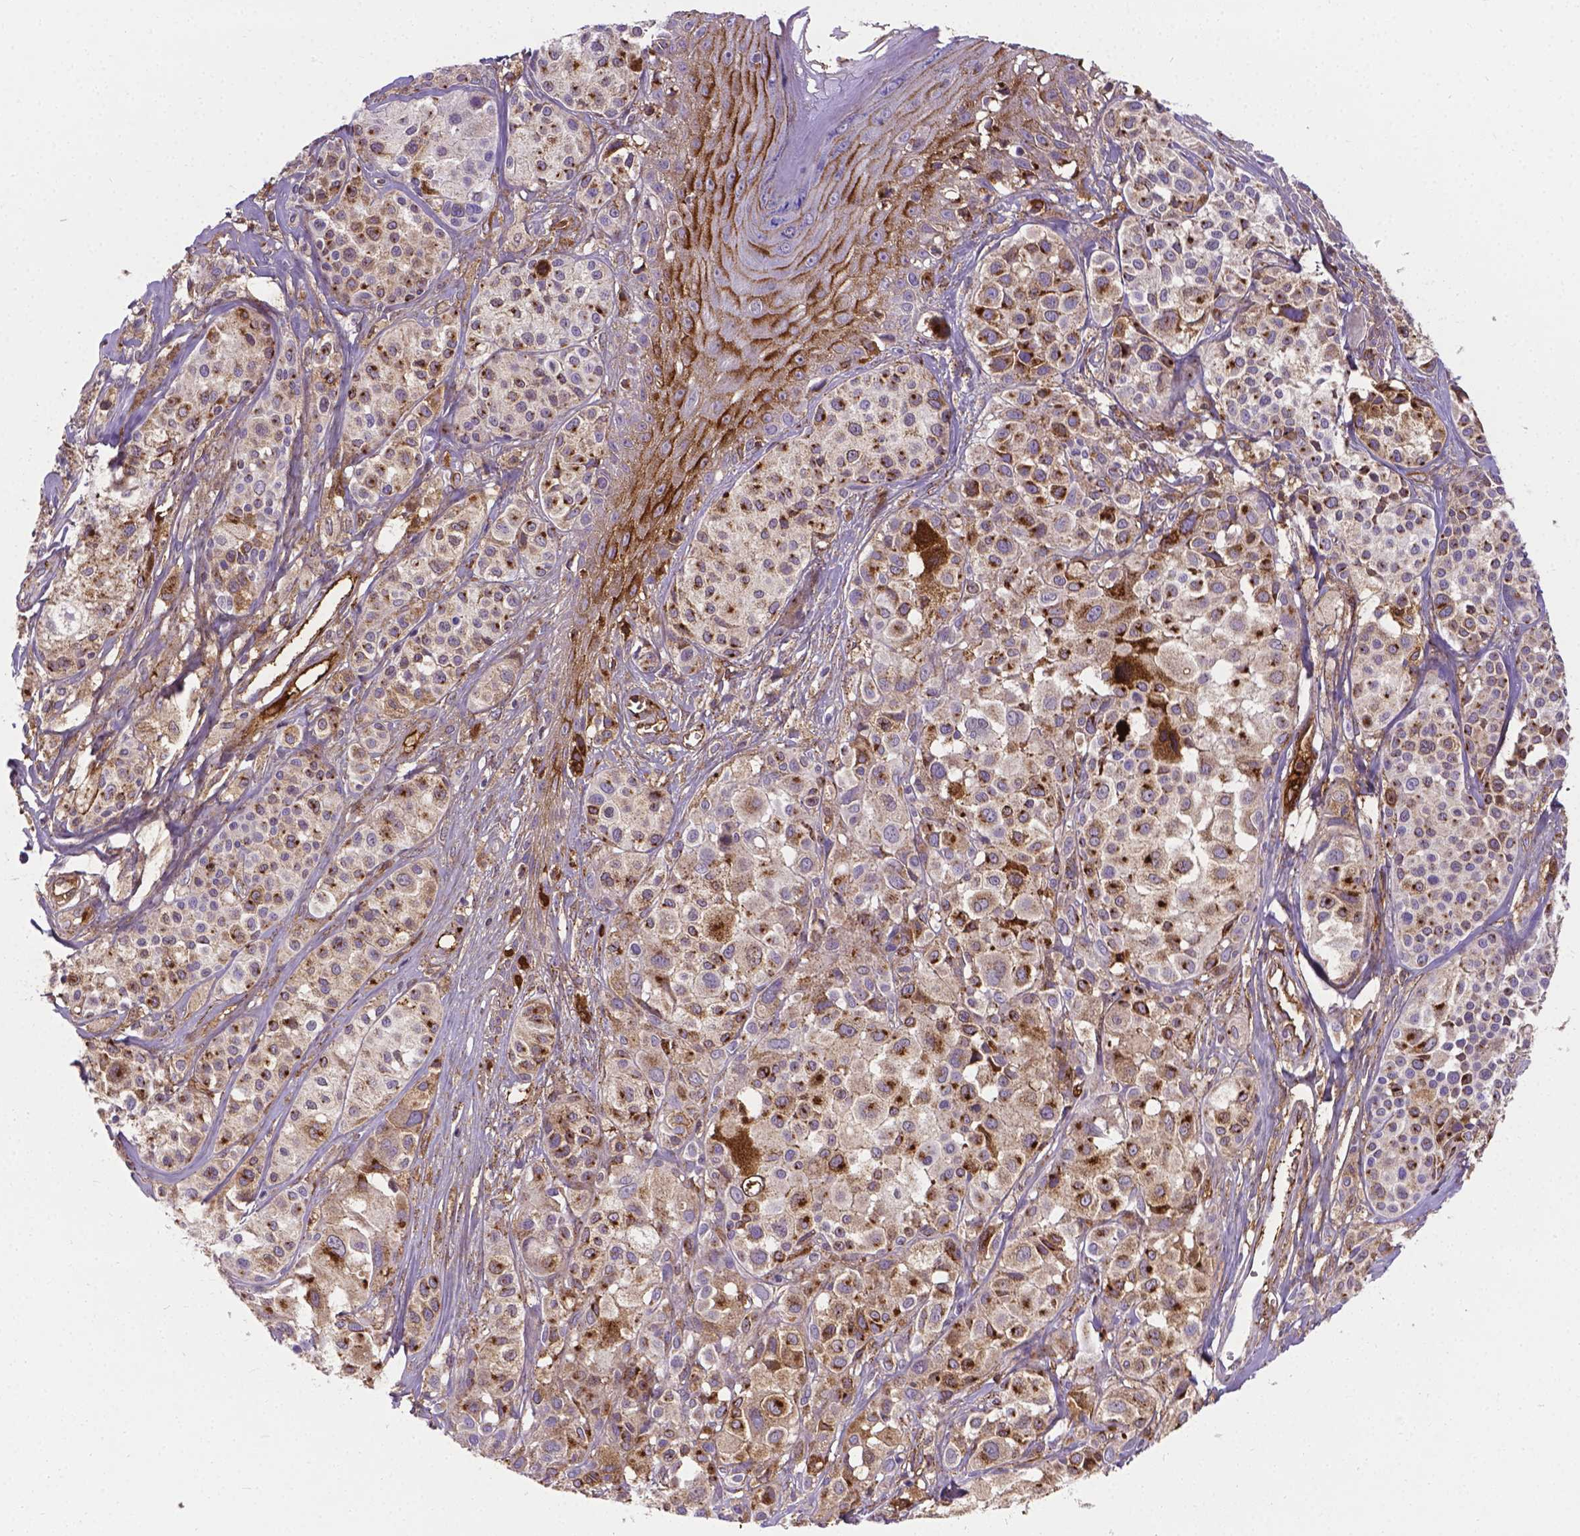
{"staining": {"intensity": "moderate", "quantity": ">75%", "location": "cytoplasmic/membranous"}, "tissue": "melanoma", "cell_type": "Tumor cells", "image_type": "cancer", "snomed": [{"axis": "morphology", "description": "Malignant melanoma, NOS"}, {"axis": "topography", "description": "Skin"}], "caption": "DAB (3,3'-diaminobenzidine) immunohistochemical staining of human malignant melanoma demonstrates moderate cytoplasmic/membranous protein positivity in about >75% of tumor cells.", "gene": "APOE", "patient": {"sex": "male", "age": 77}}